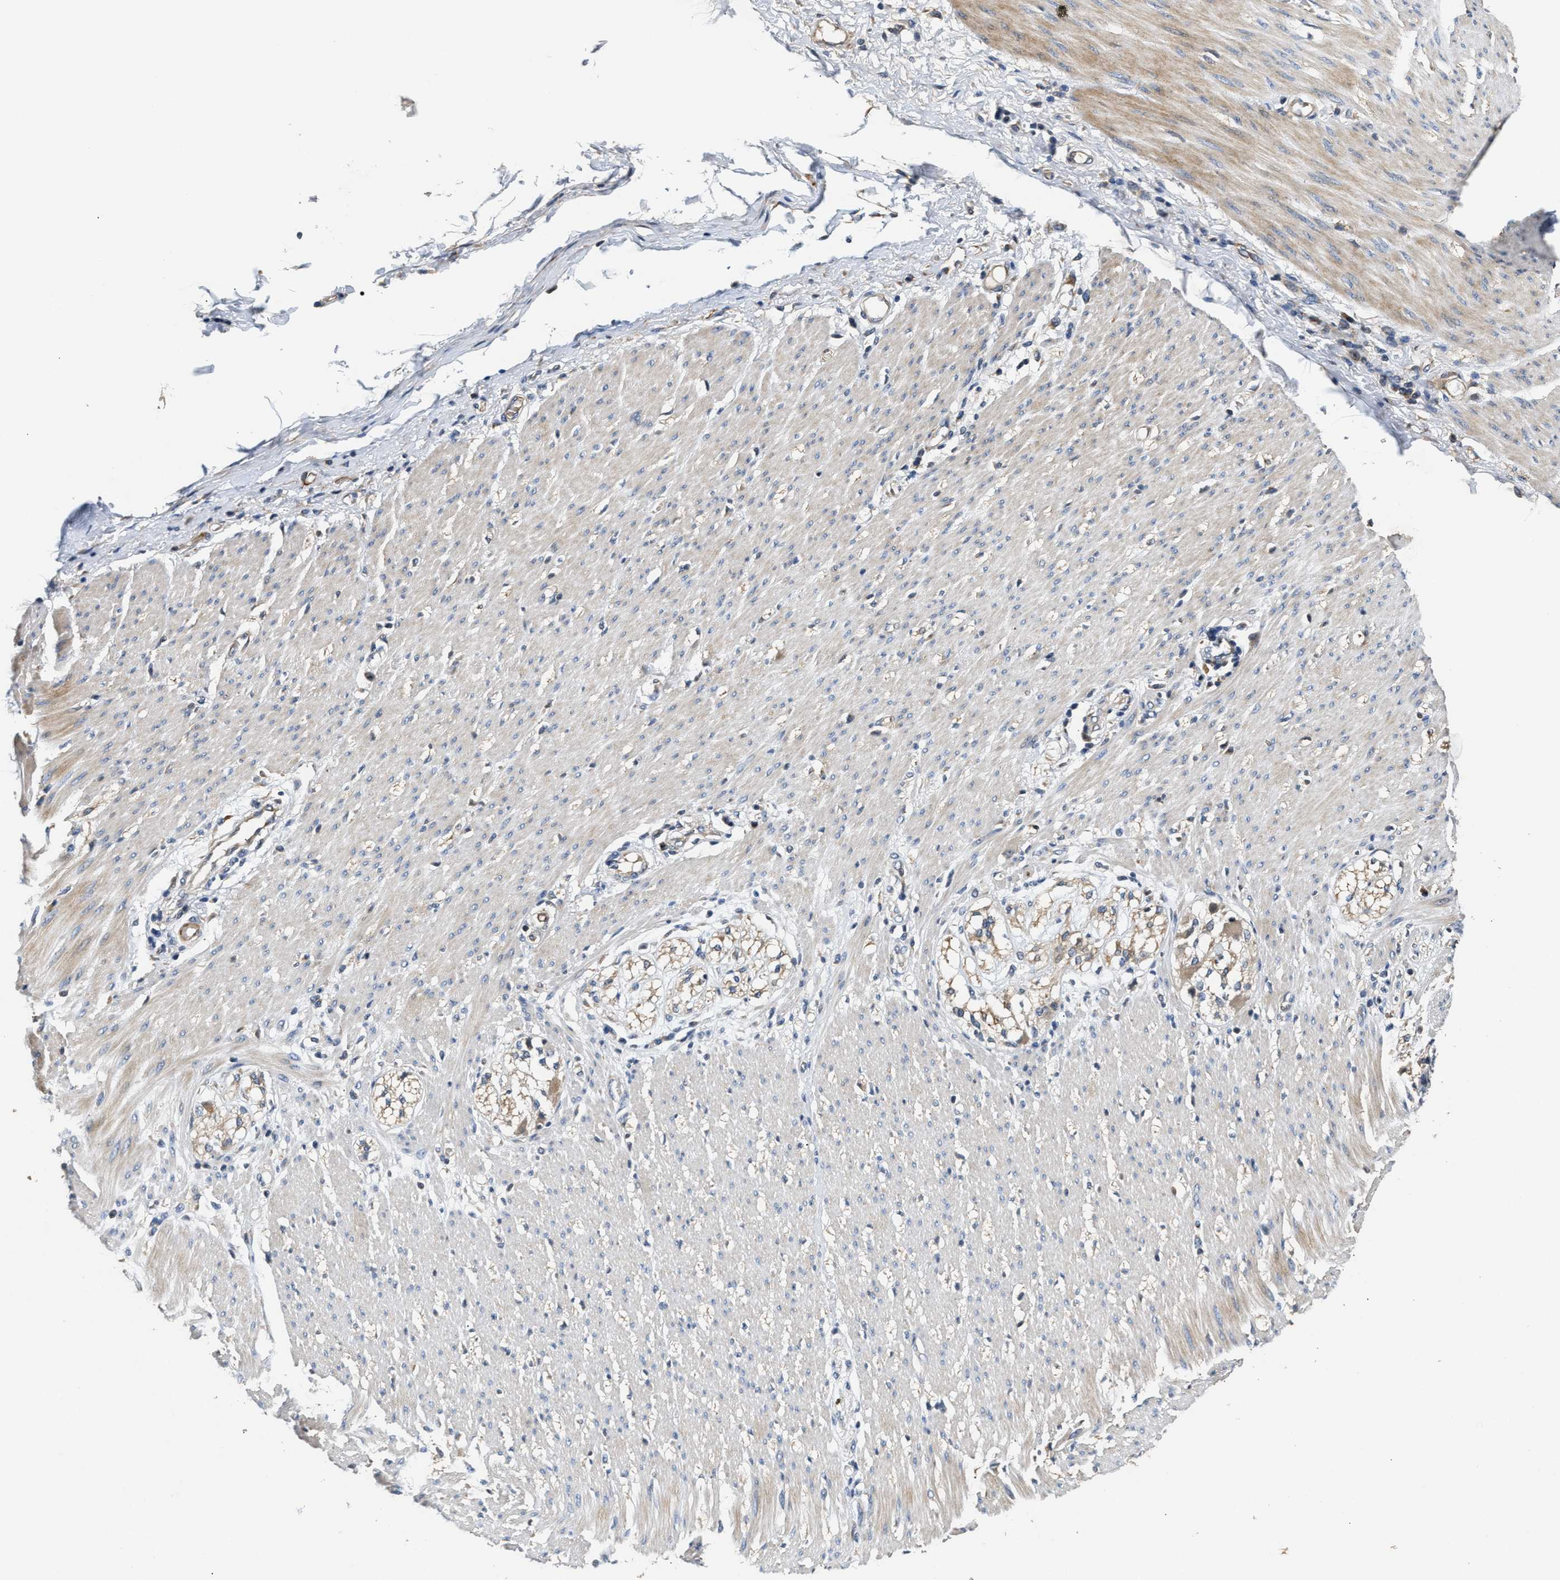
{"staining": {"intensity": "weak", "quantity": ">75%", "location": "cytoplasmic/membranous"}, "tissue": "adipose tissue", "cell_type": "Adipocytes", "image_type": "normal", "snomed": [{"axis": "morphology", "description": "Normal tissue, NOS"}, {"axis": "morphology", "description": "Adenocarcinoma, NOS"}, {"axis": "topography", "description": "Colon"}, {"axis": "topography", "description": "Peripheral nerve tissue"}], "caption": "A low amount of weak cytoplasmic/membranous staining is appreciated in approximately >75% of adipocytes in benign adipose tissue. Using DAB (3,3'-diaminobenzidine) (brown) and hematoxylin (blue) stains, captured at high magnification using brightfield microscopy.", "gene": "IL17RC", "patient": {"sex": "male", "age": 14}}